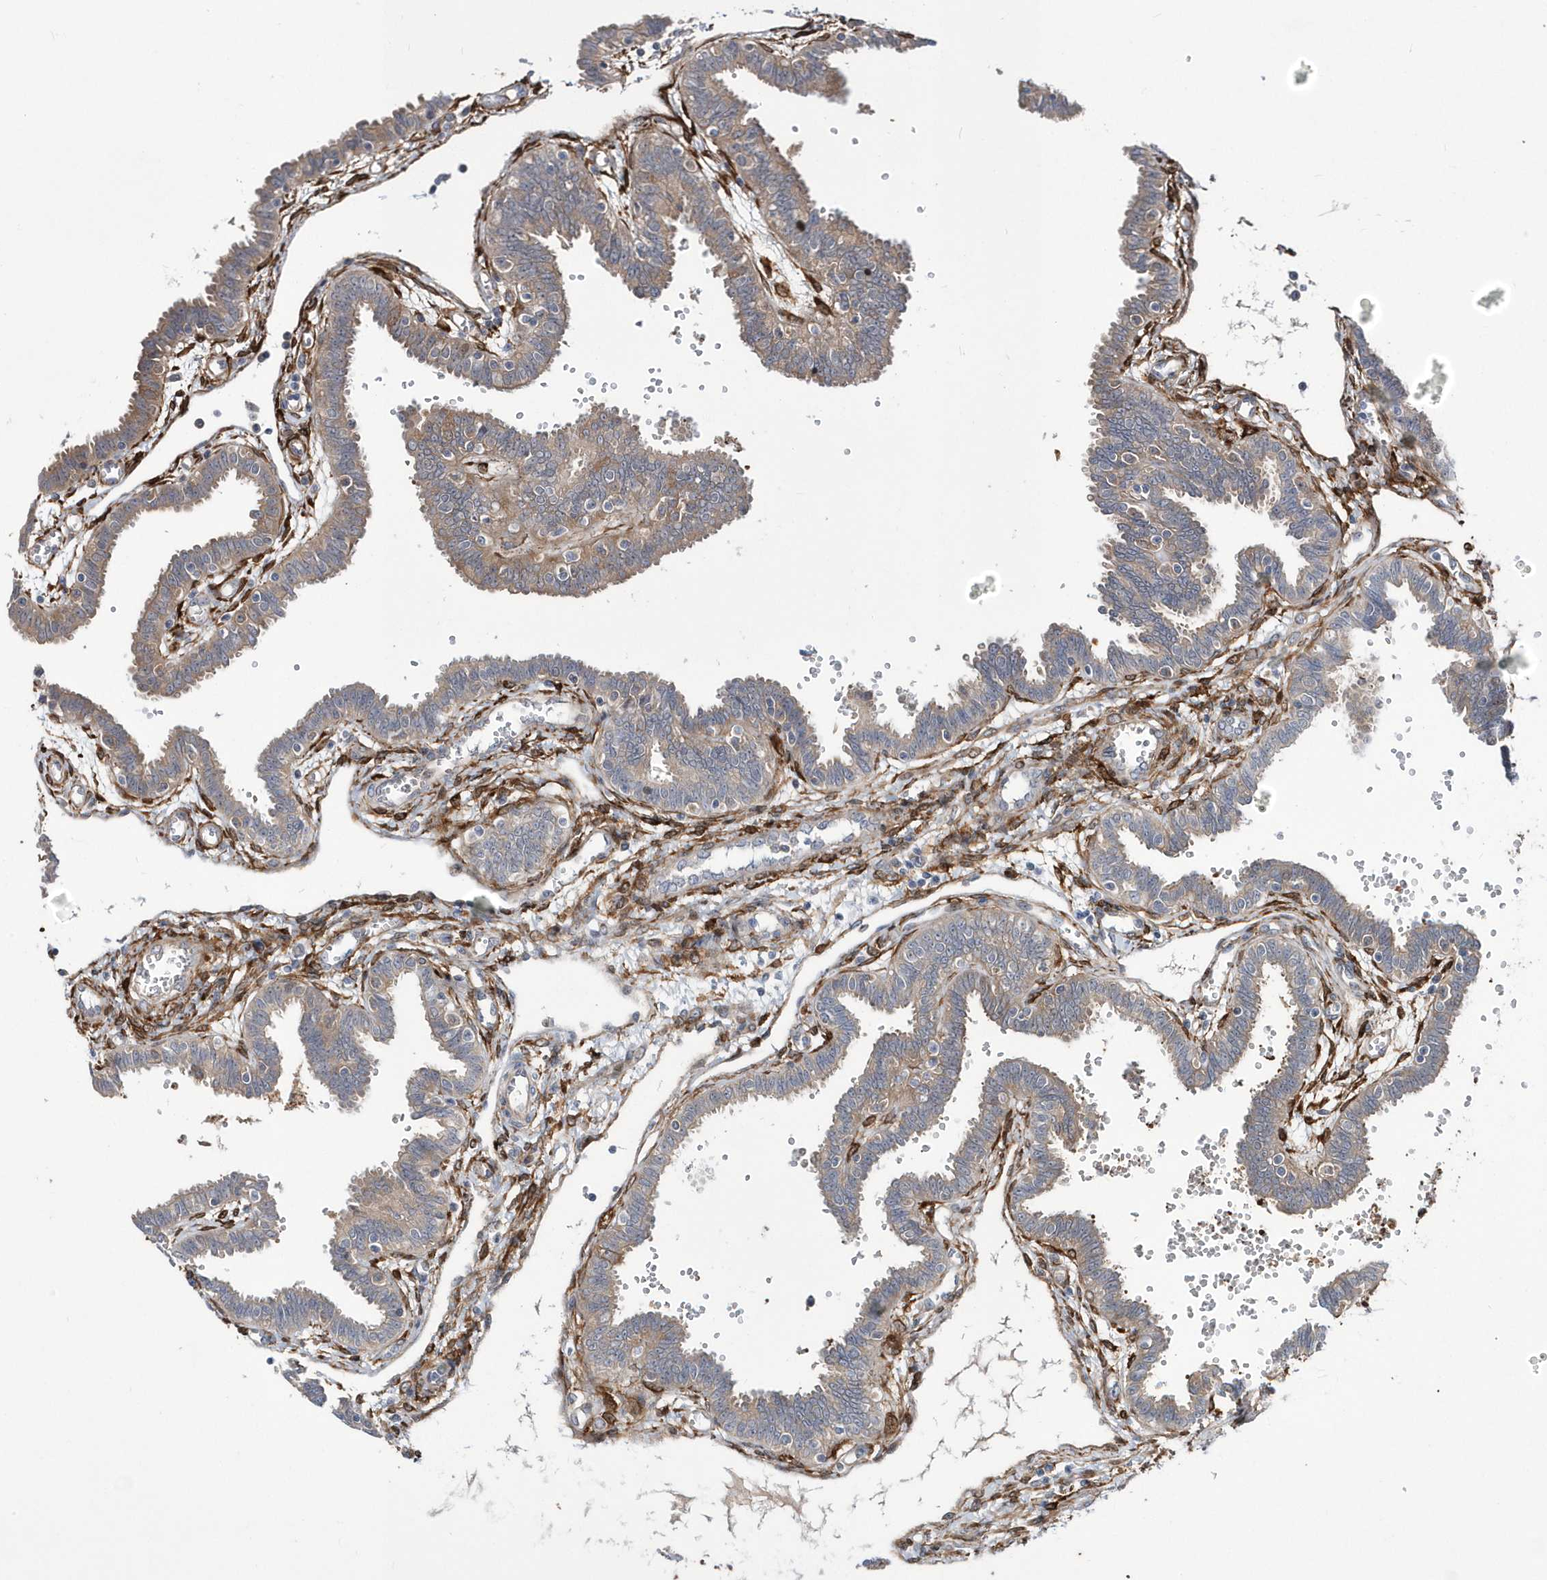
{"staining": {"intensity": "weak", "quantity": "25%-75%", "location": "cytoplasmic/membranous"}, "tissue": "fallopian tube", "cell_type": "Glandular cells", "image_type": "normal", "snomed": [{"axis": "morphology", "description": "Normal tissue, NOS"}, {"axis": "topography", "description": "Fallopian tube"}], "caption": "Protein staining of unremarkable fallopian tube displays weak cytoplasmic/membranous positivity in approximately 25%-75% of glandular cells. The protein of interest is shown in brown color, while the nuclei are stained blue.", "gene": "DSPP", "patient": {"sex": "female", "age": 32}}